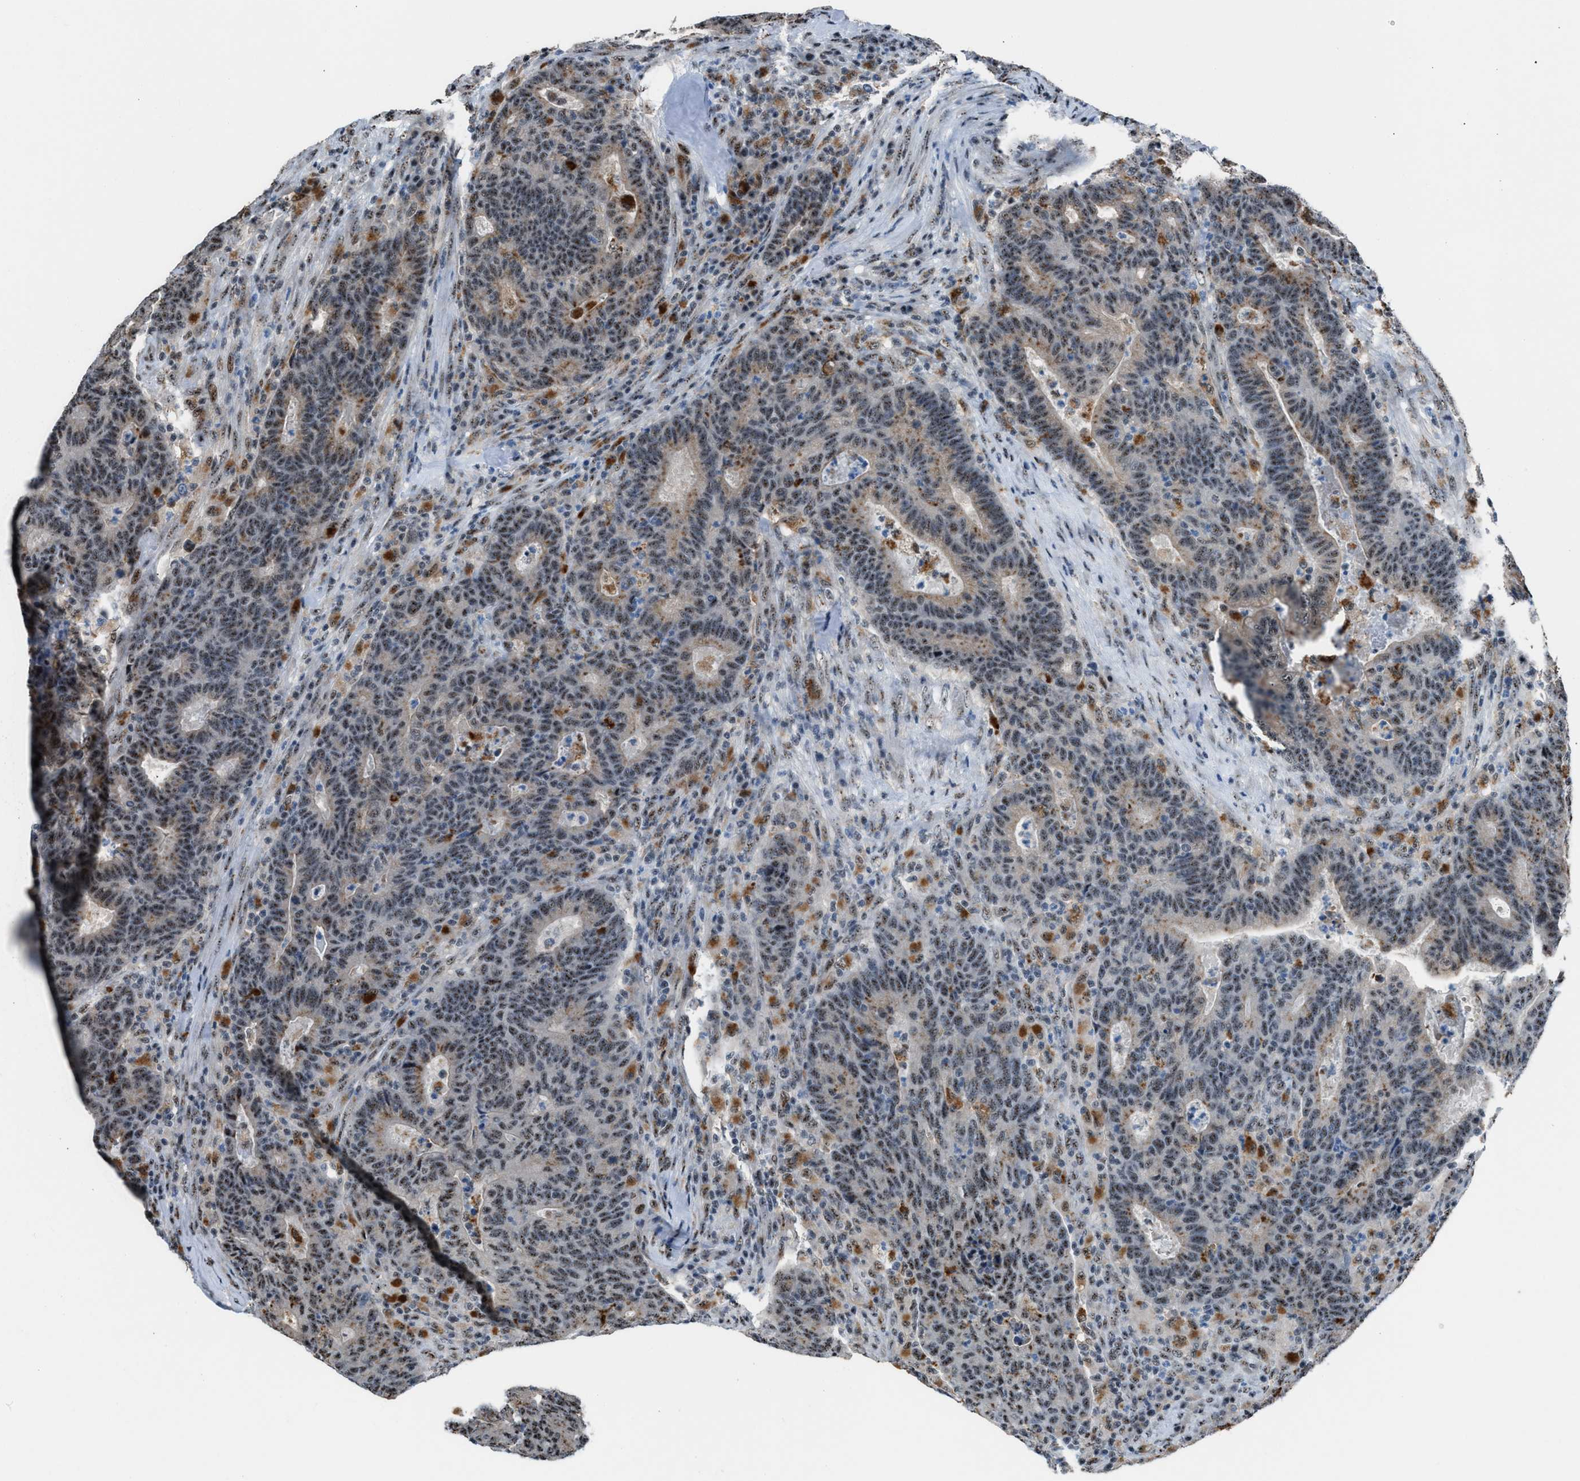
{"staining": {"intensity": "weak", "quantity": ">75%", "location": "nuclear"}, "tissue": "colorectal cancer", "cell_type": "Tumor cells", "image_type": "cancer", "snomed": [{"axis": "morphology", "description": "Adenocarcinoma, NOS"}, {"axis": "topography", "description": "Colon"}], "caption": "Immunohistochemistry image of neoplastic tissue: colorectal adenocarcinoma stained using immunohistochemistry displays low levels of weak protein expression localized specifically in the nuclear of tumor cells, appearing as a nuclear brown color.", "gene": "CENPP", "patient": {"sex": "female", "age": 75}}